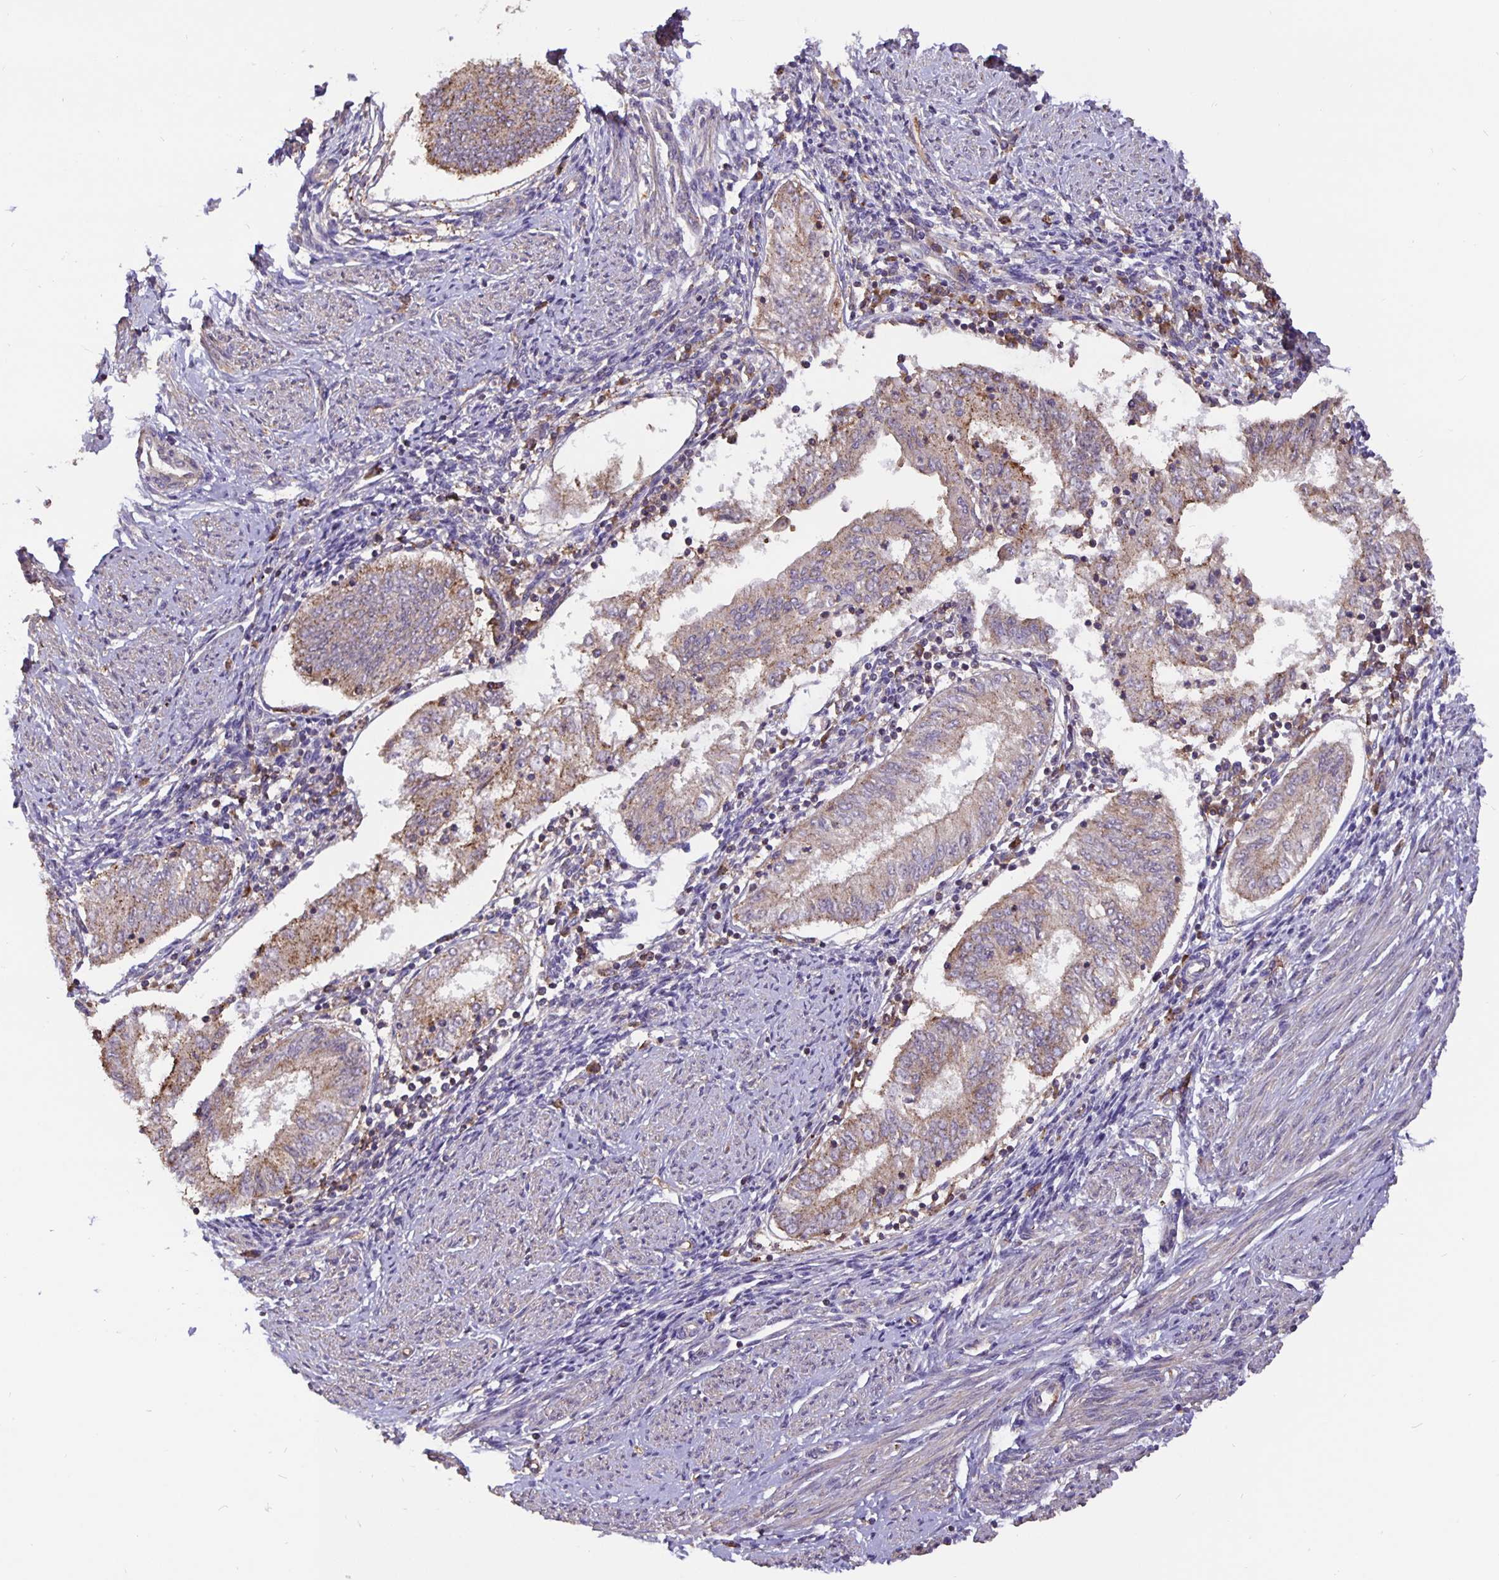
{"staining": {"intensity": "moderate", "quantity": ">75%", "location": "cytoplasmic/membranous"}, "tissue": "endometrial cancer", "cell_type": "Tumor cells", "image_type": "cancer", "snomed": [{"axis": "morphology", "description": "Adenocarcinoma, NOS"}, {"axis": "topography", "description": "Endometrium"}], "caption": "DAB immunohistochemical staining of adenocarcinoma (endometrial) reveals moderate cytoplasmic/membranous protein expression in approximately >75% of tumor cells.", "gene": "TMEM71", "patient": {"sex": "female", "age": 68}}